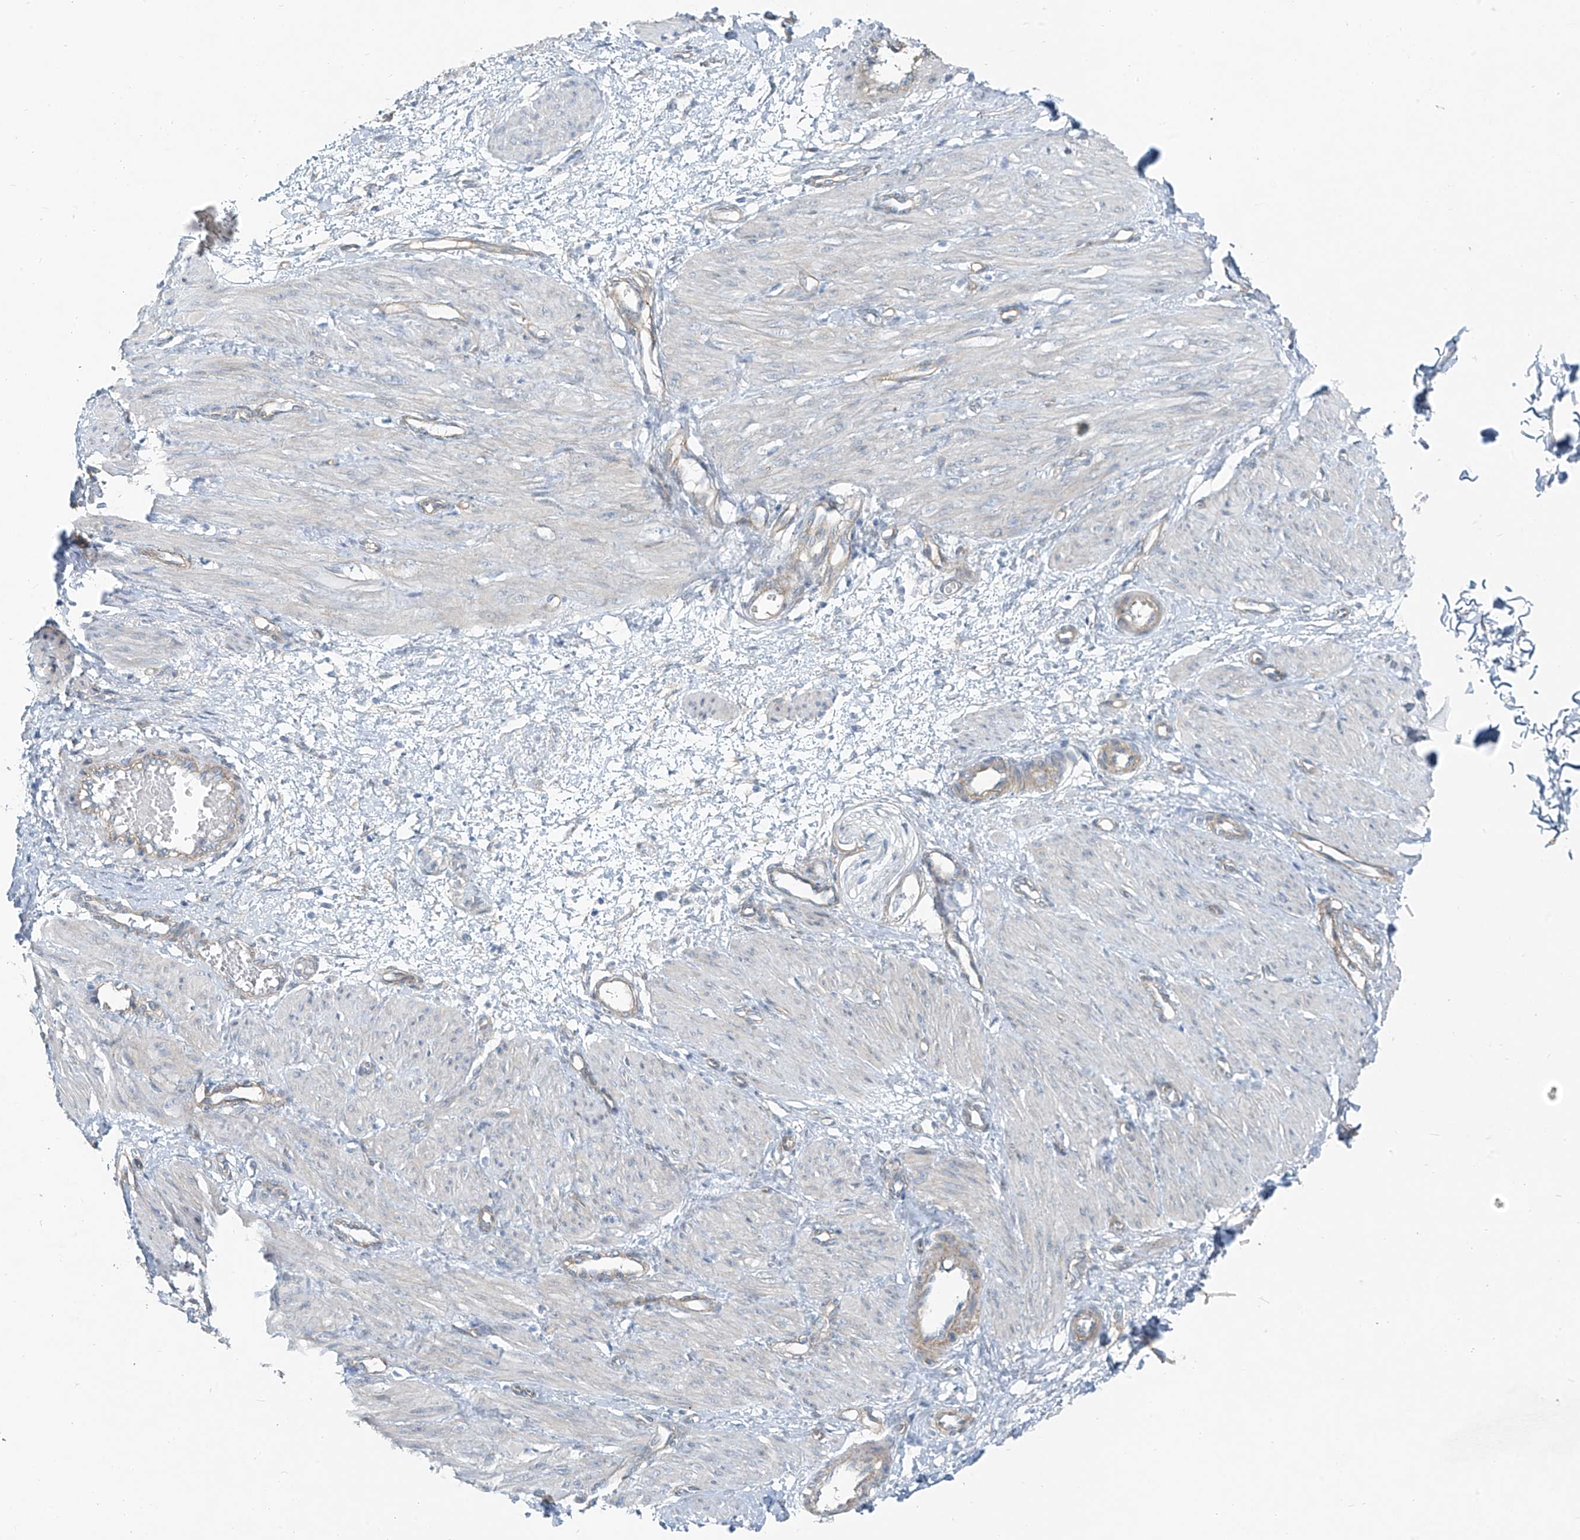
{"staining": {"intensity": "negative", "quantity": "none", "location": "none"}, "tissue": "smooth muscle", "cell_type": "Smooth muscle cells", "image_type": "normal", "snomed": [{"axis": "morphology", "description": "Normal tissue, NOS"}, {"axis": "topography", "description": "Endometrium"}], "caption": "An IHC micrograph of normal smooth muscle is shown. There is no staining in smooth muscle cells of smooth muscle. The staining is performed using DAB (3,3'-diaminobenzidine) brown chromogen with nuclei counter-stained in using hematoxylin.", "gene": "TNS2", "patient": {"sex": "female", "age": 33}}